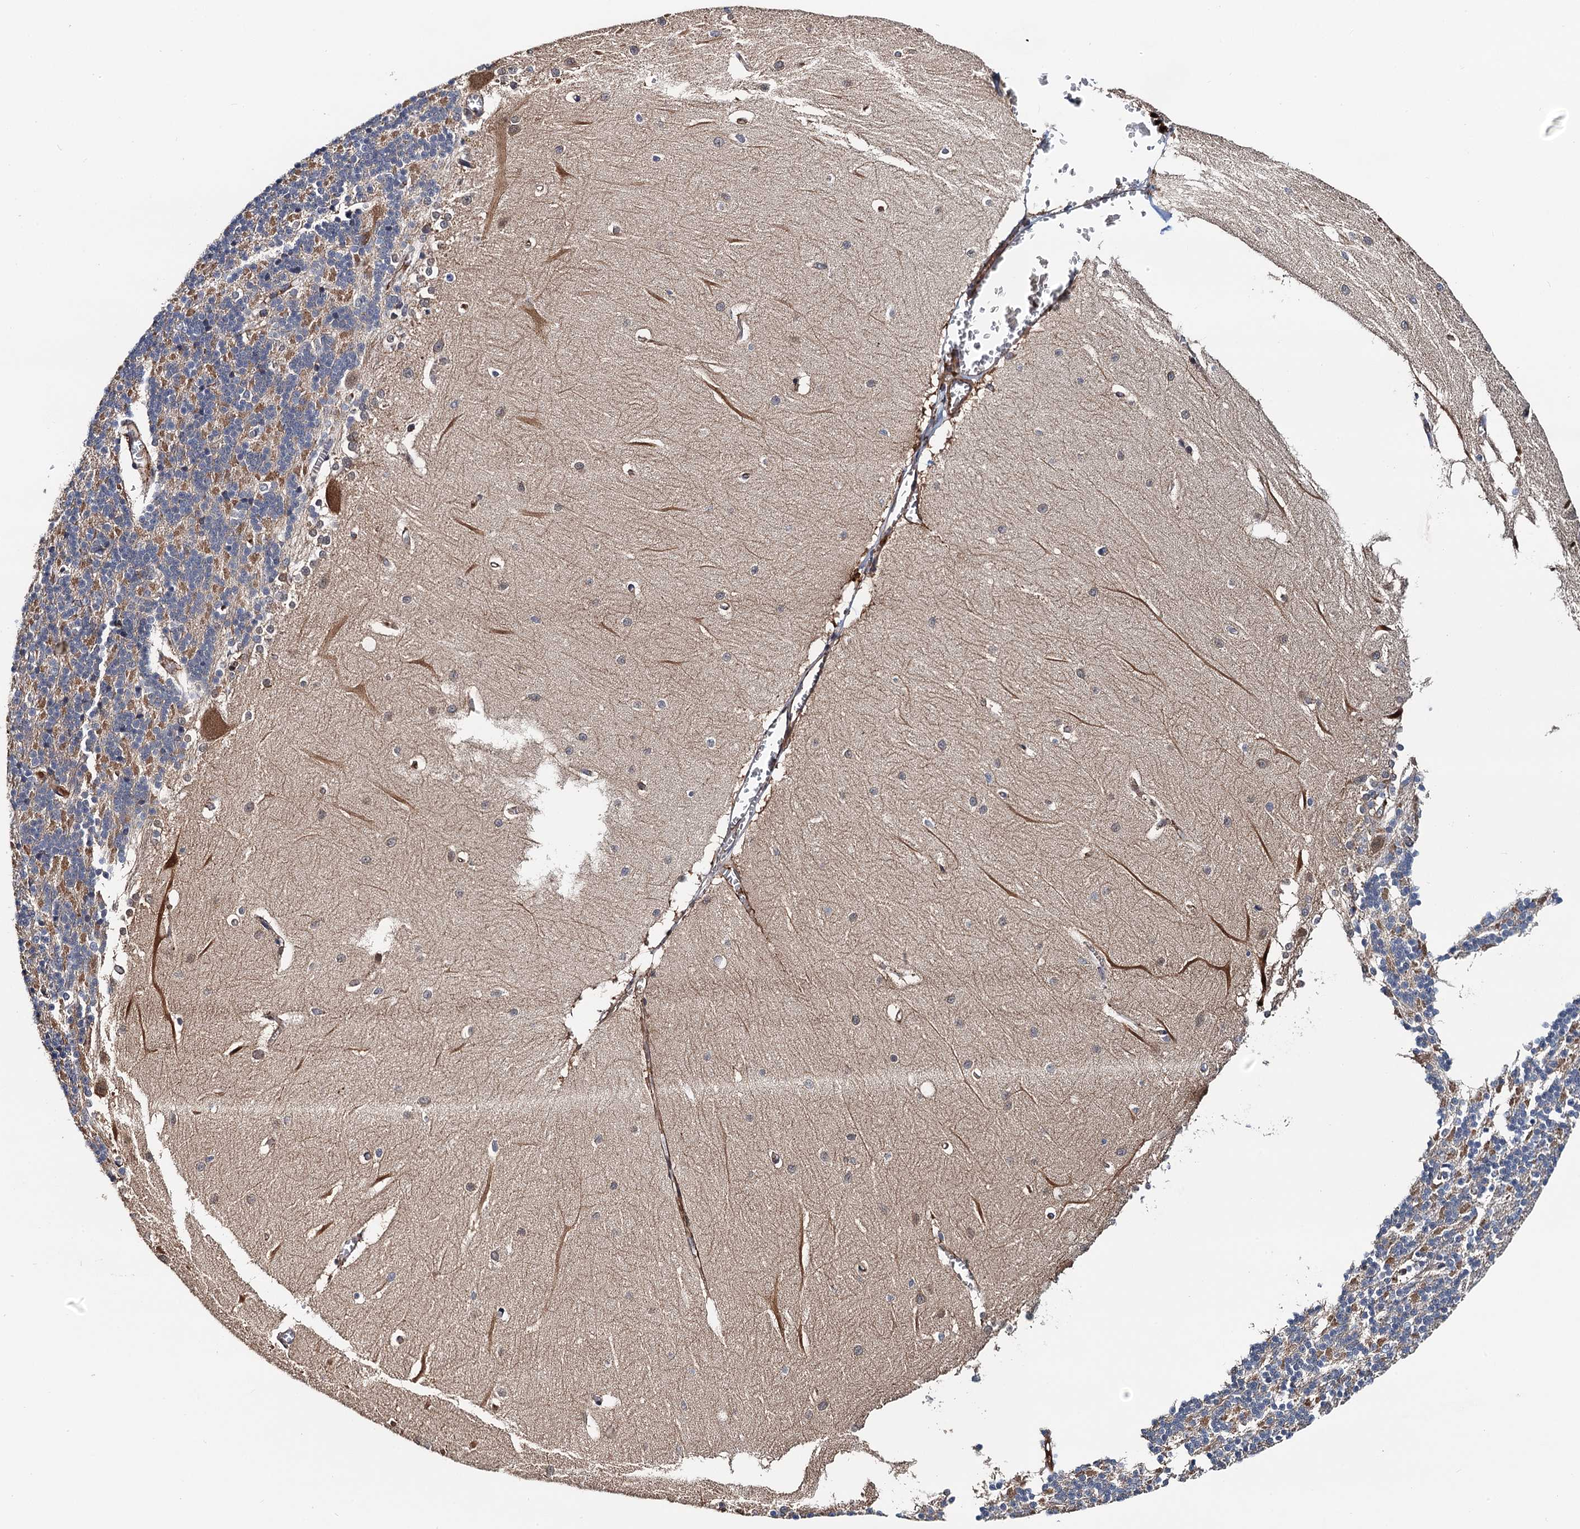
{"staining": {"intensity": "moderate", "quantity": "<25%", "location": "cytoplasmic/membranous"}, "tissue": "cerebellum", "cell_type": "Cells in granular layer", "image_type": "normal", "snomed": [{"axis": "morphology", "description": "Normal tissue, NOS"}, {"axis": "topography", "description": "Cerebellum"}], "caption": "Moderate cytoplasmic/membranous staining for a protein is seen in about <25% of cells in granular layer of unremarkable cerebellum using immunohistochemistry (IHC).", "gene": "AAGAB", "patient": {"sex": "male", "age": 37}}